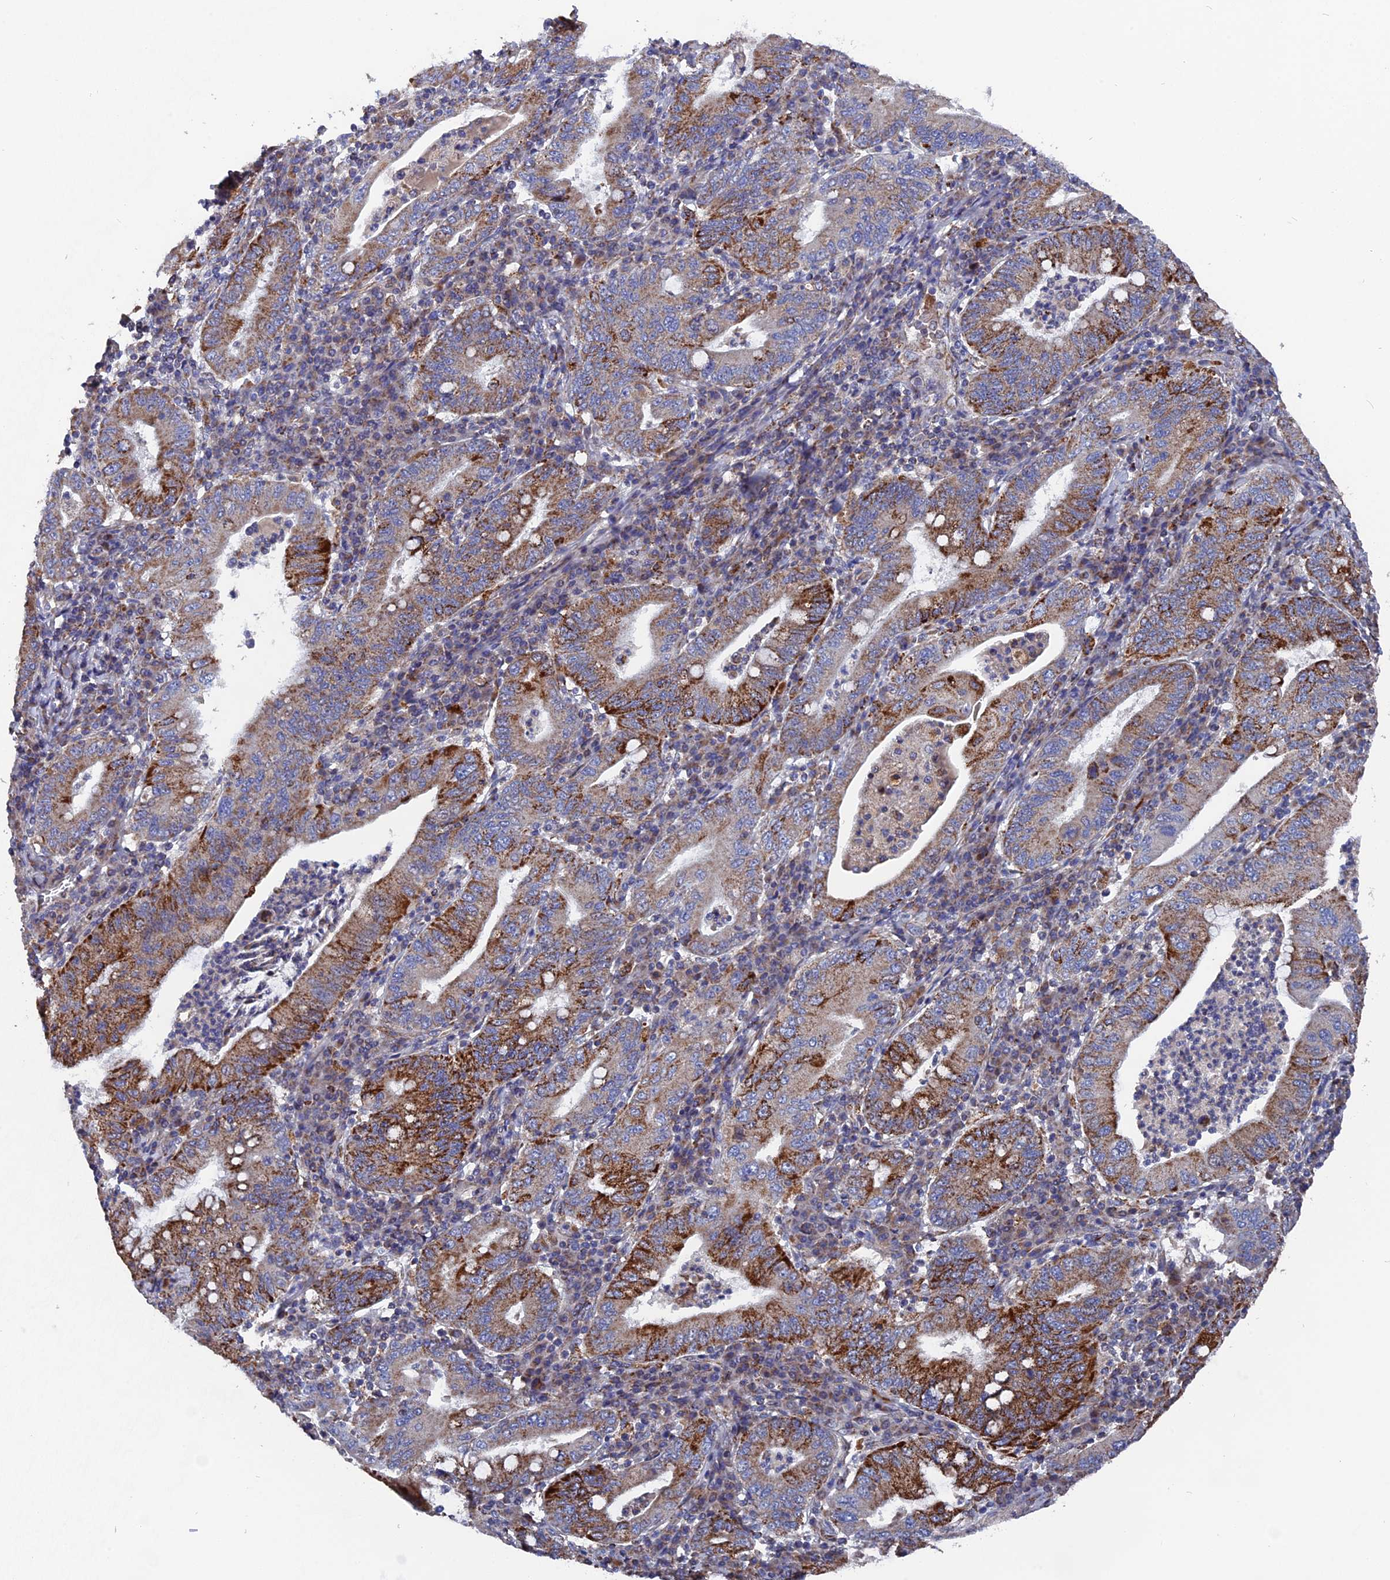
{"staining": {"intensity": "strong", "quantity": "25%-75%", "location": "cytoplasmic/membranous"}, "tissue": "stomach cancer", "cell_type": "Tumor cells", "image_type": "cancer", "snomed": [{"axis": "morphology", "description": "Normal tissue, NOS"}, {"axis": "morphology", "description": "Adenocarcinoma, NOS"}, {"axis": "topography", "description": "Esophagus"}, {"axis": "topography", "description": "Stomach, upper"}, {"axis": "topography", "description": "Peripheral nerve tissue"}], "caption": "Immunohistochemistry (IHC) image of neoplastic tissue: human stomach adenocarcinoma stained using IHC exhibits high levels of strong protein expression localized specifically in the cytoplasmic/membranous of tumor cells, appearing as a cytoplasmic/membranous brown color.", "gene": "TGFA", "patient": {"sex": "male", "age": 62}}